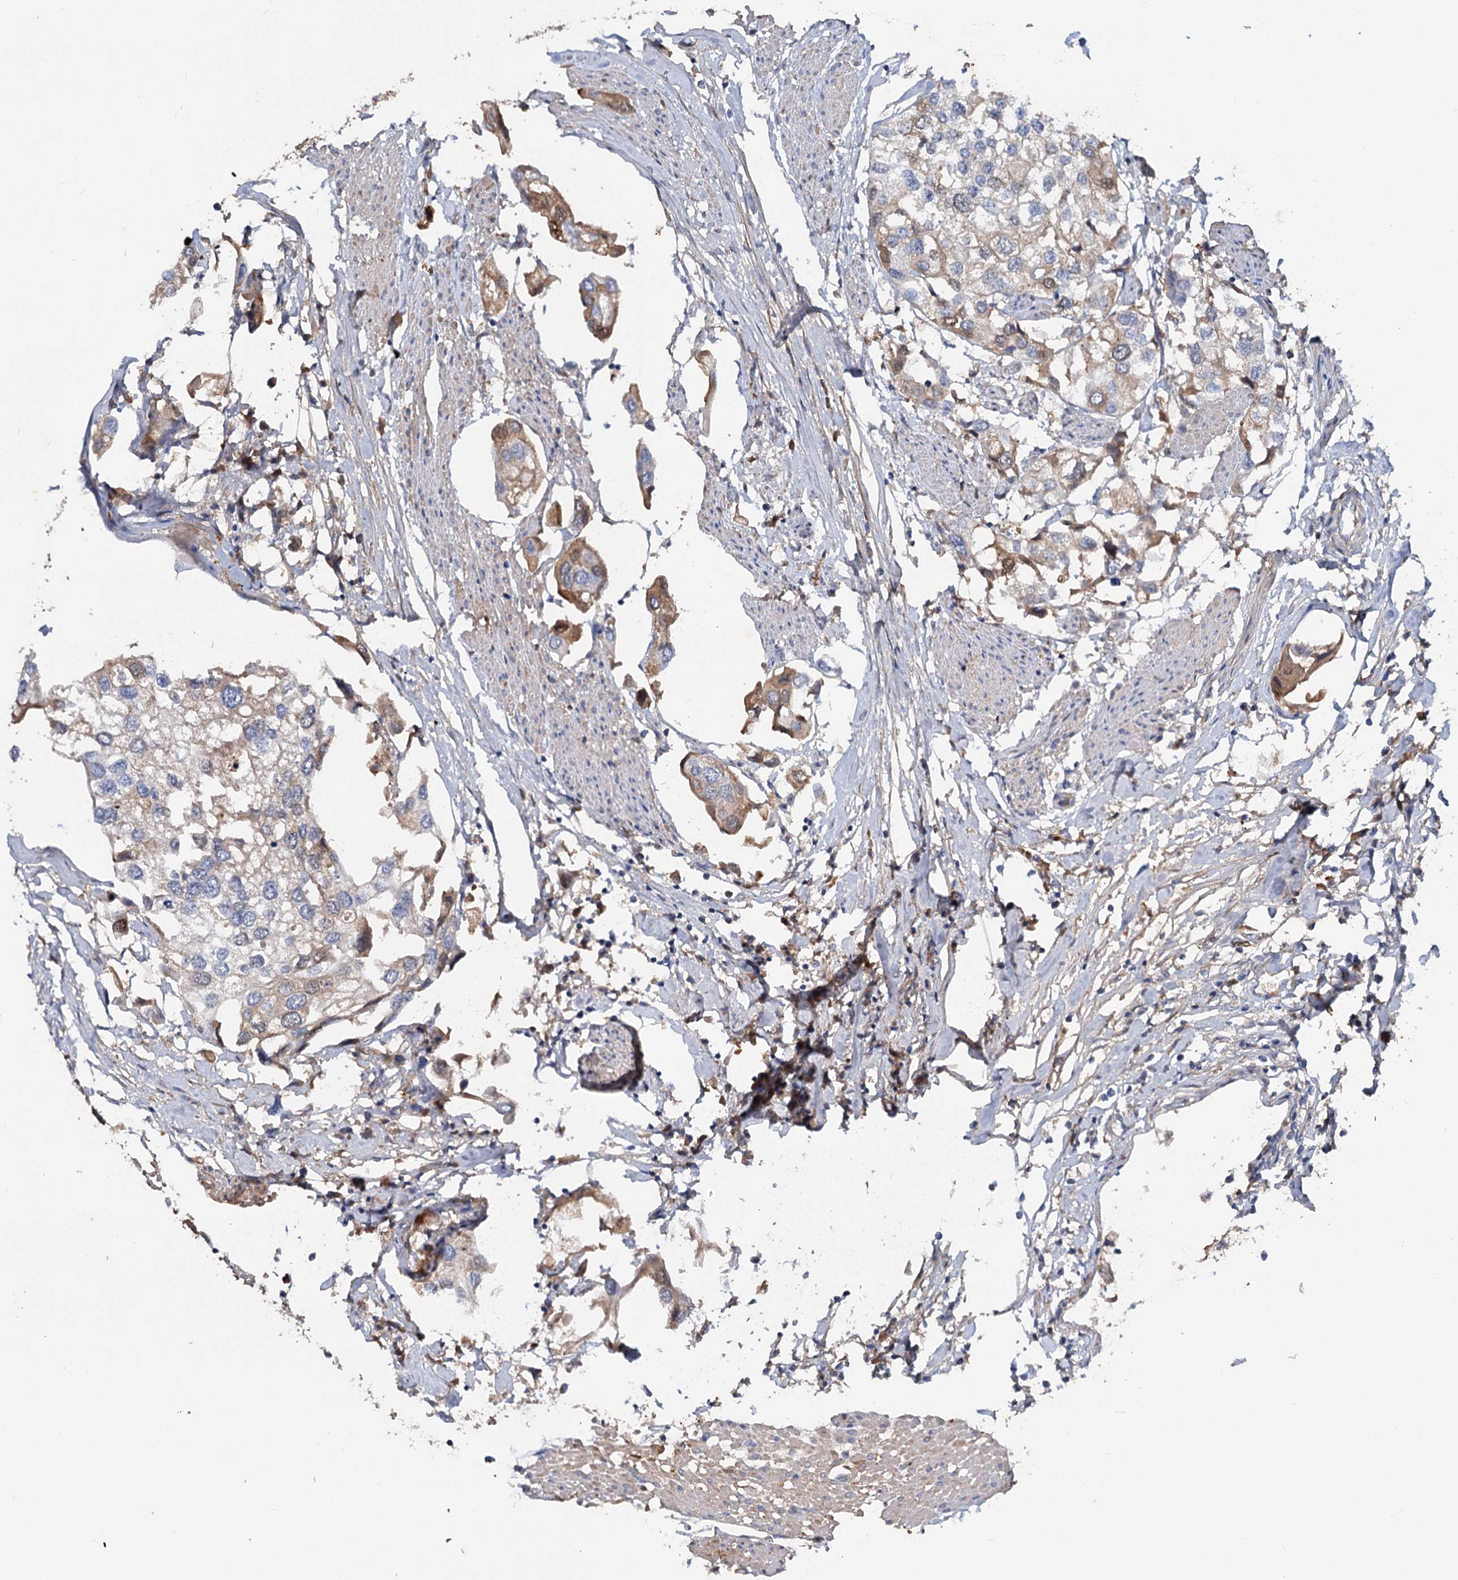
{"staining": {"intensity": "moderate", "quantity": "<25%", "location": "cytoplasmic/membranous"}, "tissue": "urothelial cancer", "cell_type": "Tumor cells", "image_type": "cancer", "snomed": [{"axis": "morphology", "description": "Urothelial carcinoma, High grade"}, {"axis": "topography", "description": "Urinary bladder"}], "caption": "Protein expression analysis of urothelial cancer reveals moderate cytoplasmic/membranous positivity in about <25% of tumor cells.", "gene": "CHRD", "patient": {"sex": "male", "age": 64}}